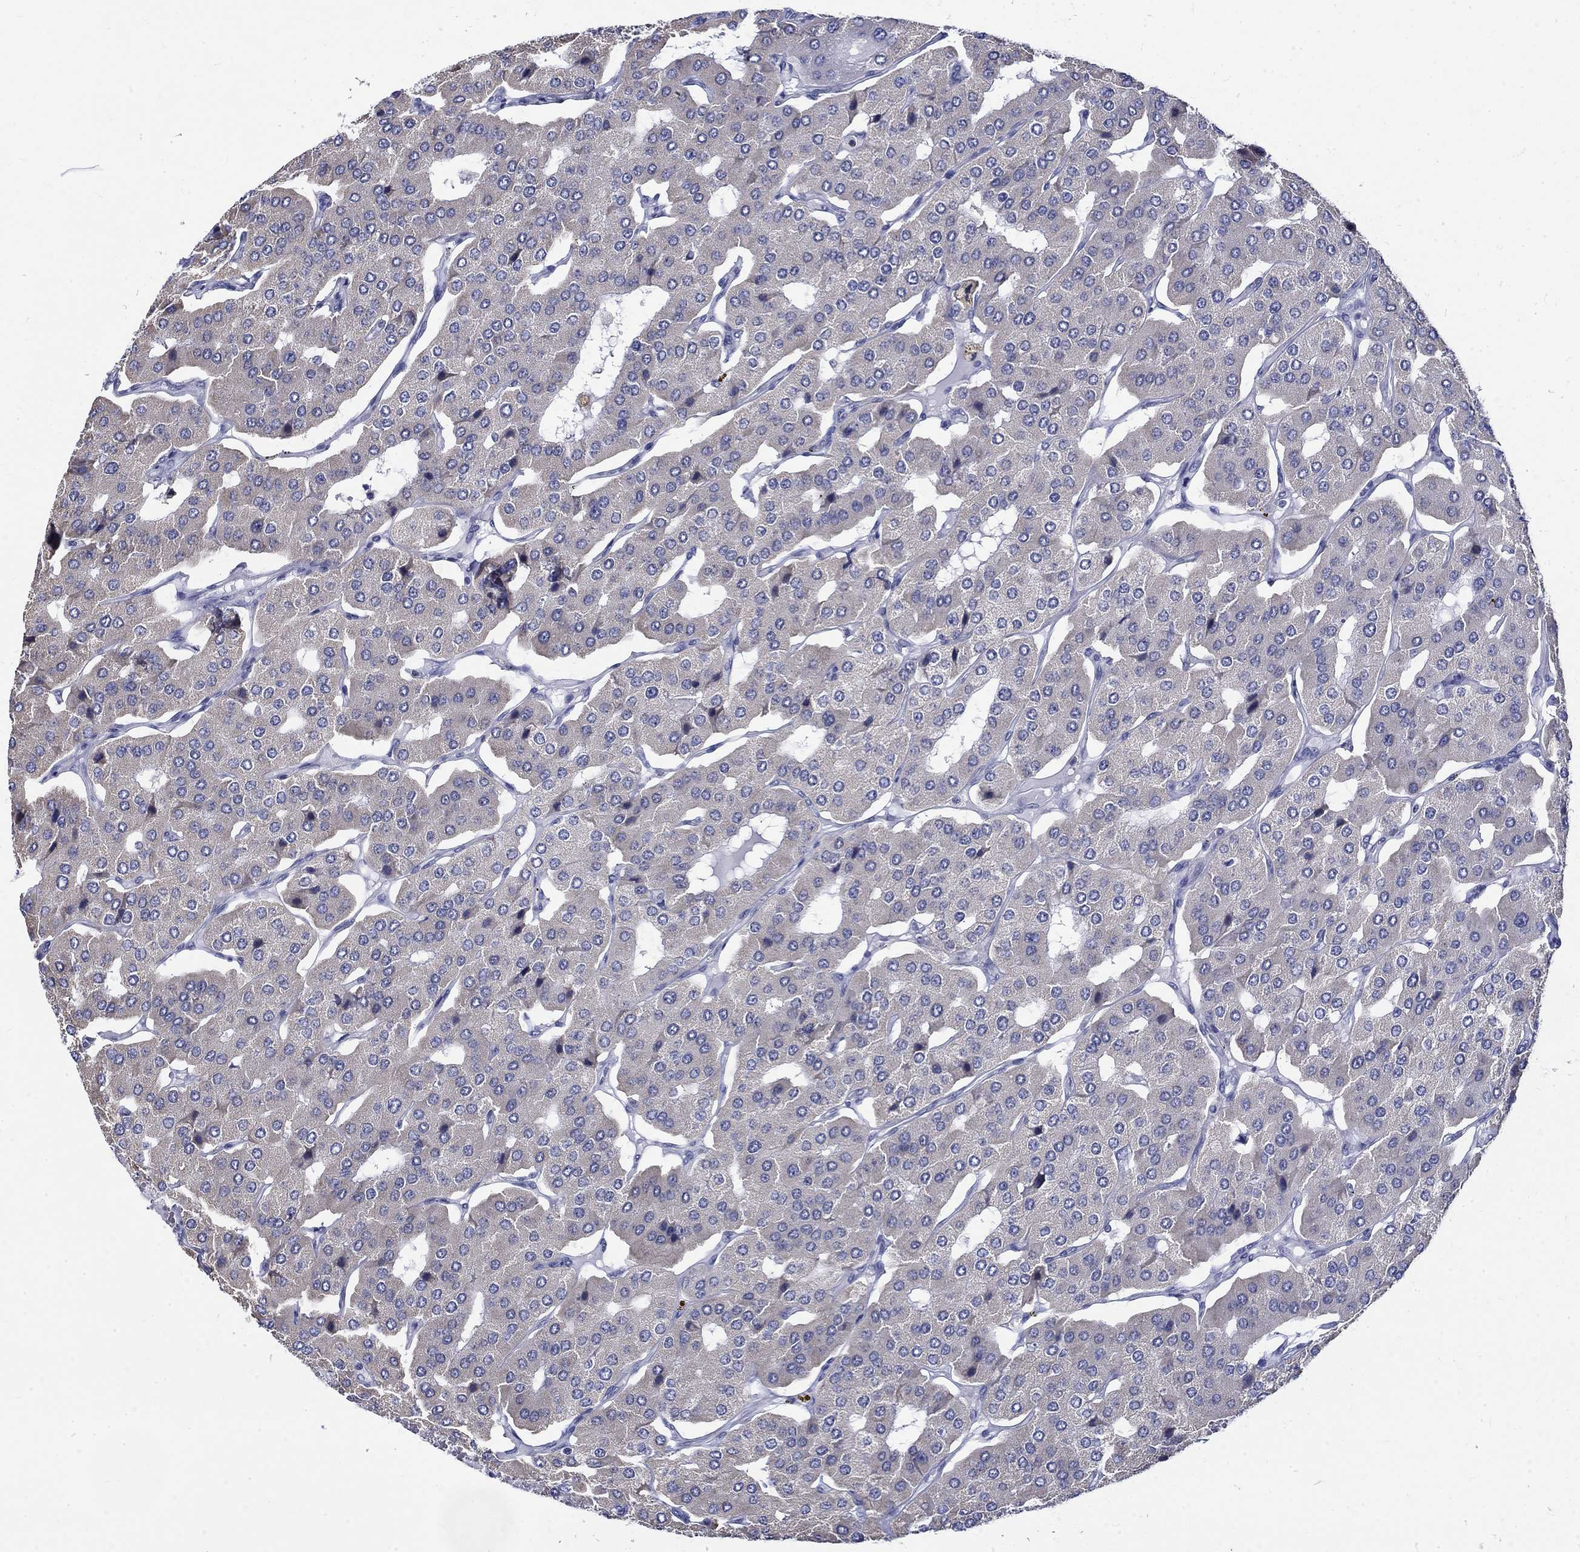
{"staining": {"intensity": "negative", "quantity": "none", "location": "none"}, "tissue": "parathyroid gland", "cell_type": "Glandular cells", "image_type": "normal", "snomed": [{"axis": "morphology", "description": "Normal tissue, NOS"}, {"axis": "morphology", "description": "Adenoma, NOS"}, {"axis": "topography", "description": "Parathyroid gland"}], "caption": "Glandular cells are negative for brown protein staining in normal parathyroid gland. (Immunohistochemistry, brightfield microscopy, high magnification).", "gene": "ST6GALNAC1", "patient": {"sex": "female", "age": 86}}